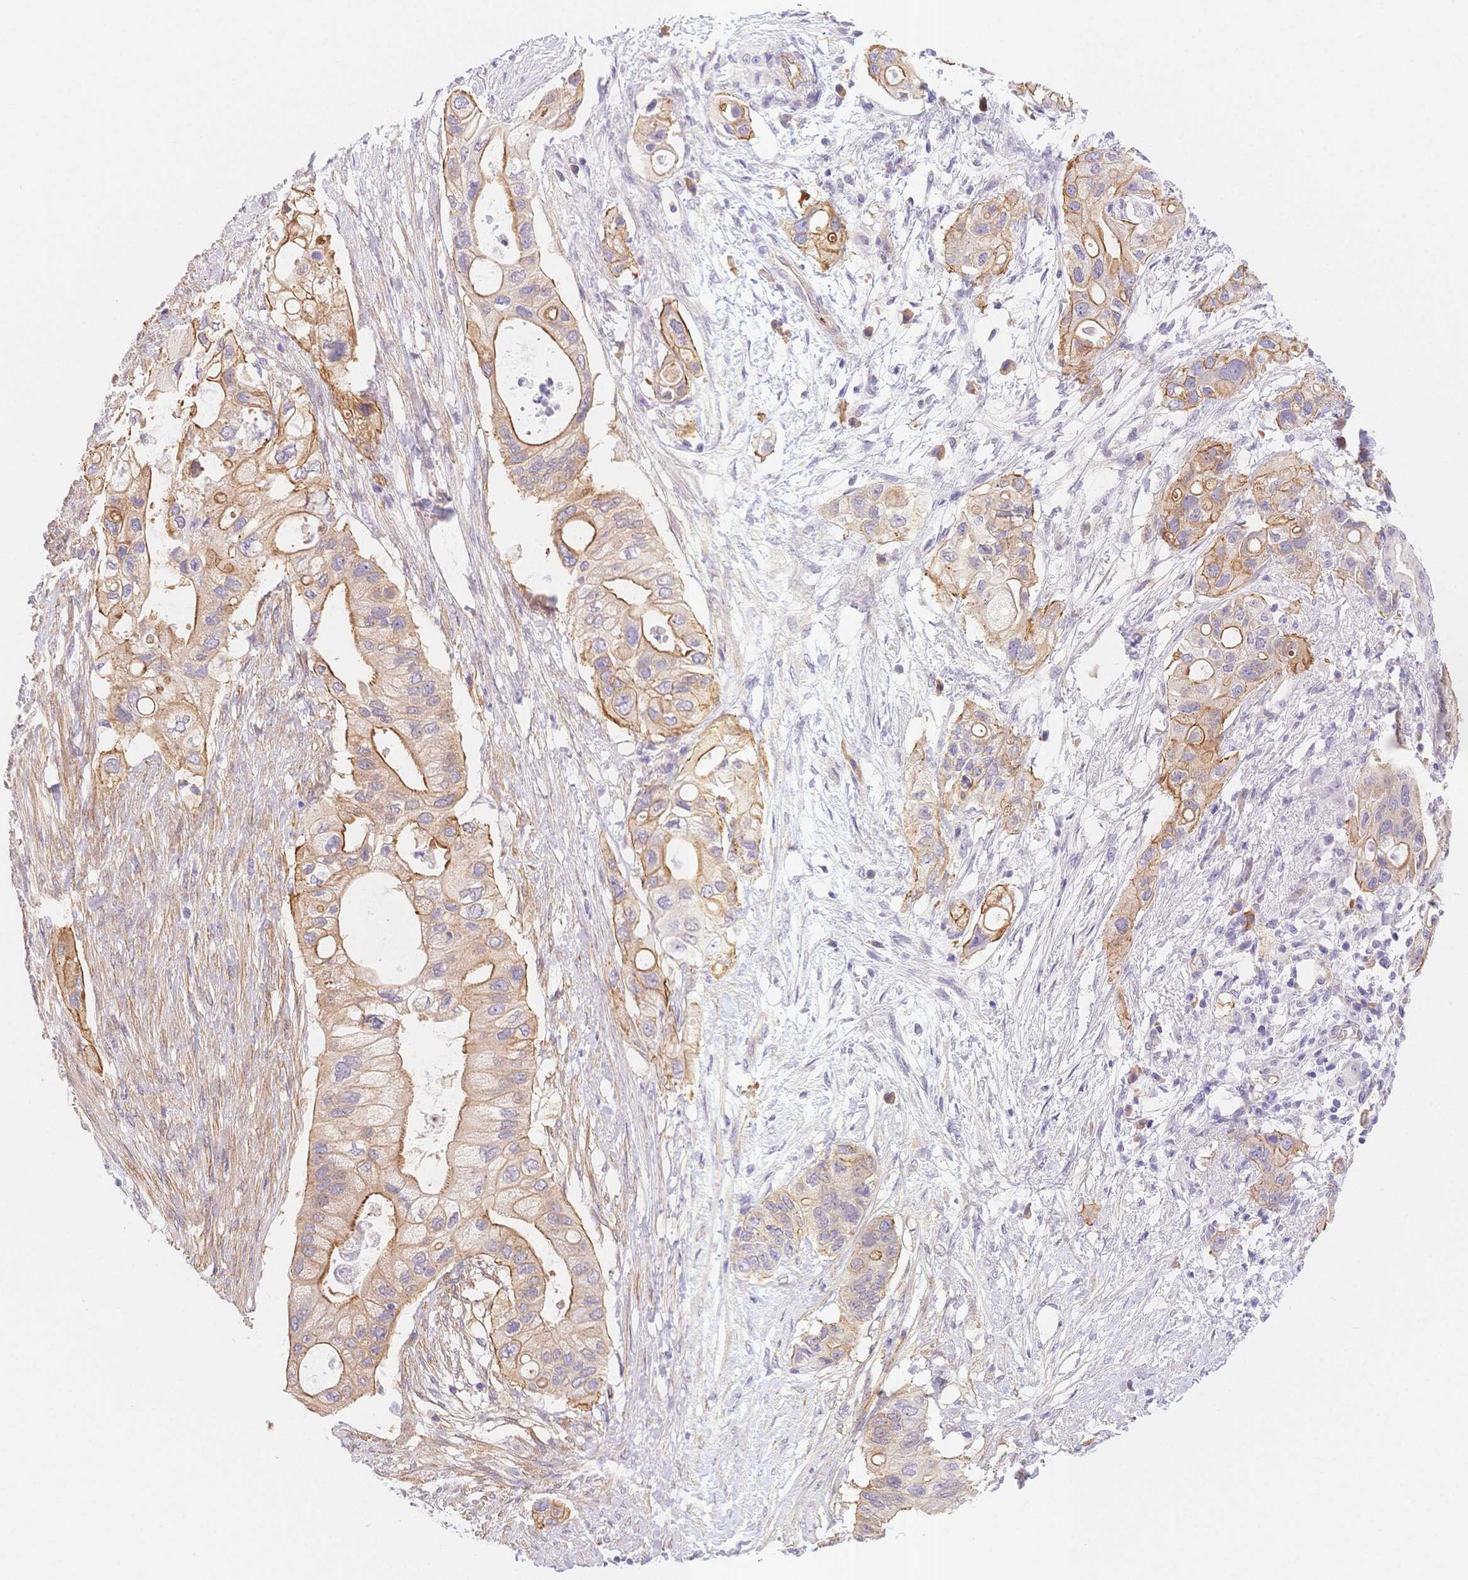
{"staining": {"intensity": "moderate", "quantity": "25%-75%", "location": "cytoplasmic/membranous"}, "tissue": "pancreatic cancer", "cell_type": "Tumor cells", "image_type": "cancer", "snomed": [{"axis": "morphology", "description": "Adenocarcinoma, NOS"}, {"axis": "topography", "description": "Pancreas"}], "caption": "Tumor cells reveal medium levels of moderate cytoplasmic/membranous positivity in approximately 25%-75% of cells in adenocarcinoma (pancreatic).", "gene": "CSN1S1", "patient": {"sex": "female", "age": 72}}